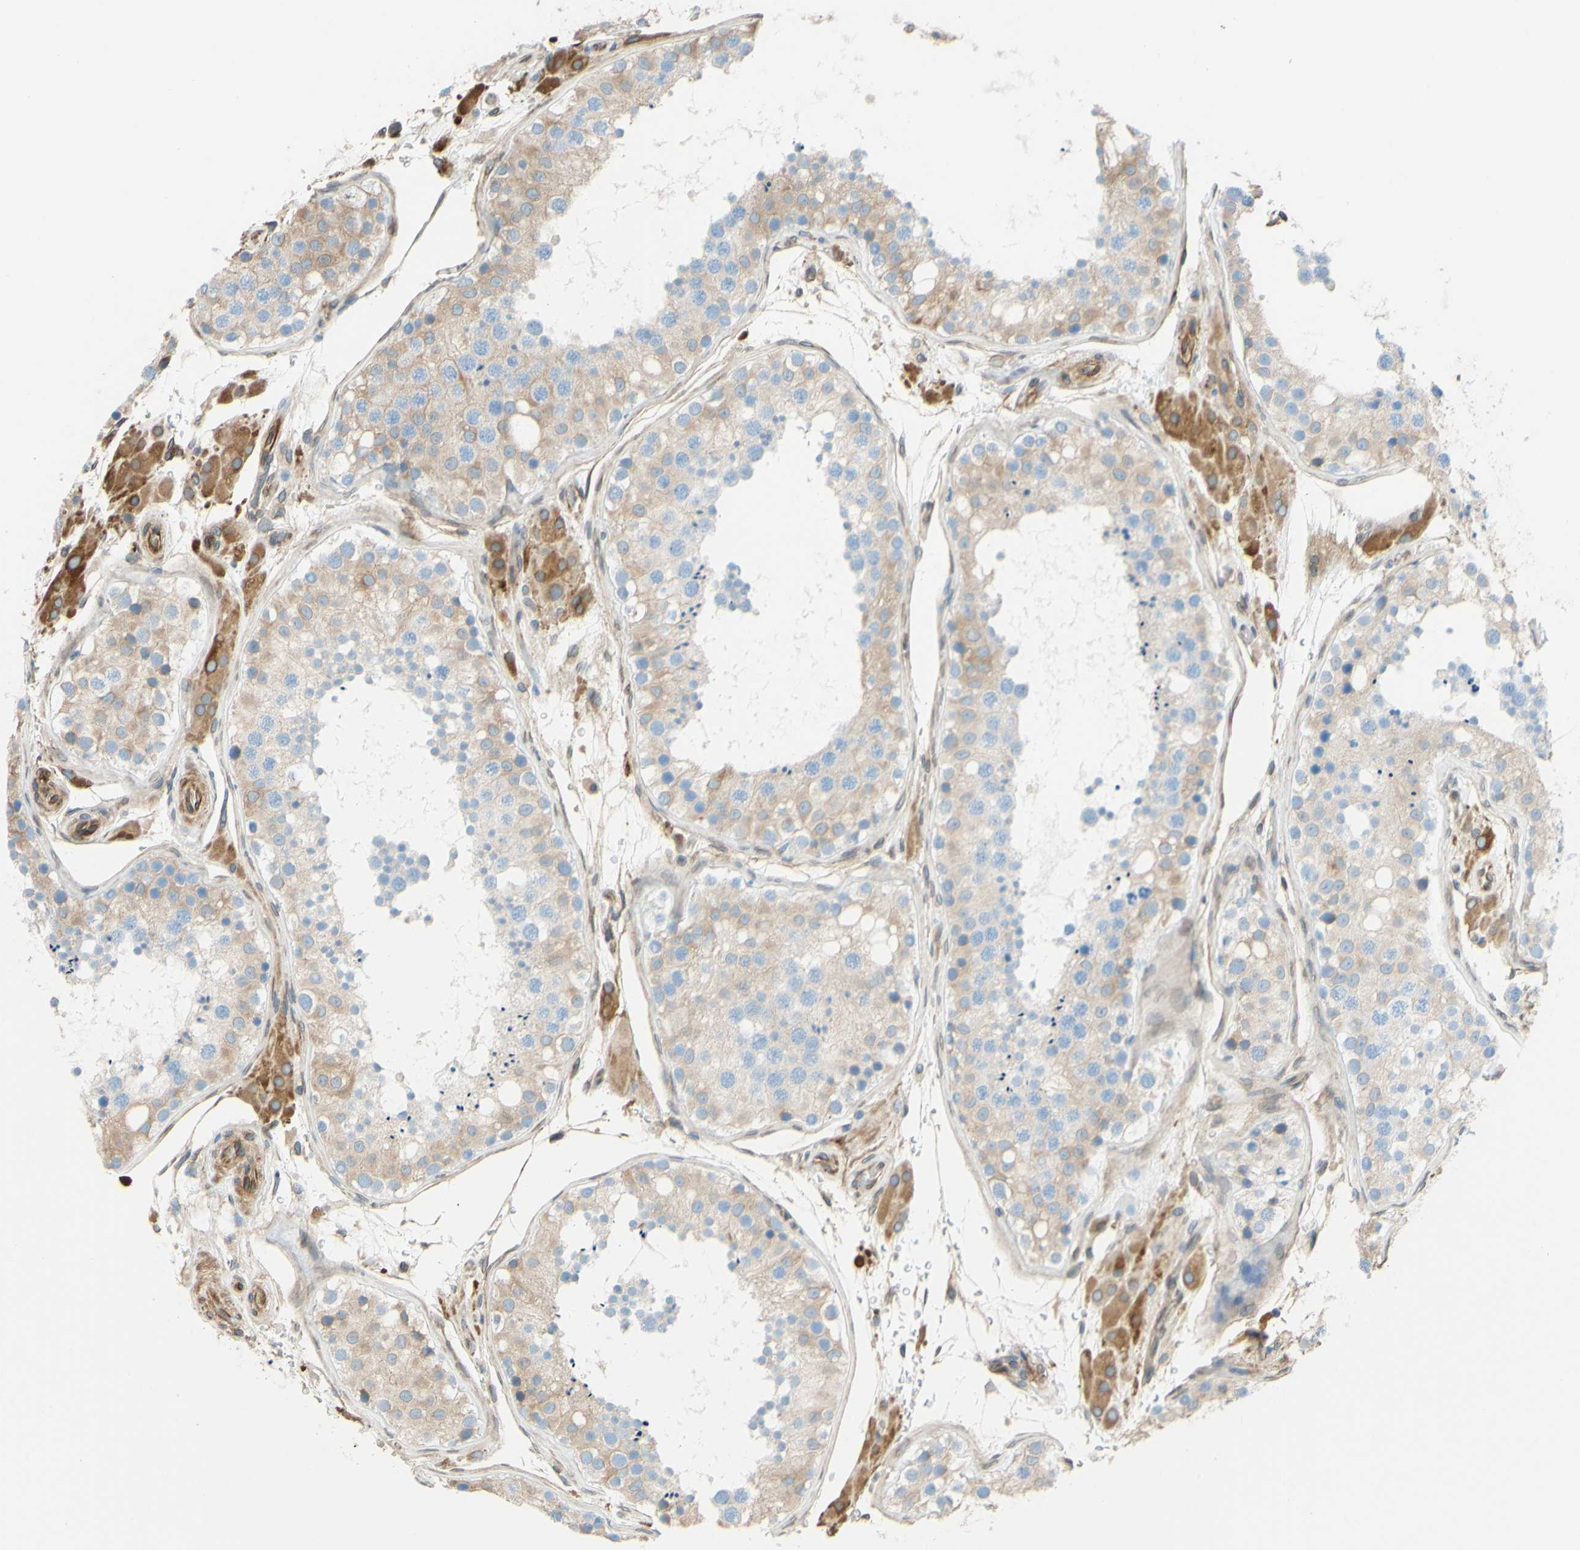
{"staining": {"intensity": "weak", "quantity": "25%-75%", "location": "cytoplasmic/membranous"}, "tissue": "testis", "cell_type": "Cells in seminiferous ducts", "image_type": "normal", "snomed": [{"axis": "morphology", "description": "Normal tissue, NOS"}, {"axis": "topography", "description": "Testis"}], "caption": "Immunohistochemistry of normal testis exhibits low levels of weak cytoplasmic/membranous staining in approximately 25%-75% of cells in seminiferous ducts.", "gene": "ENDOD1", "patient": {"sex": "male", "age": 26}}